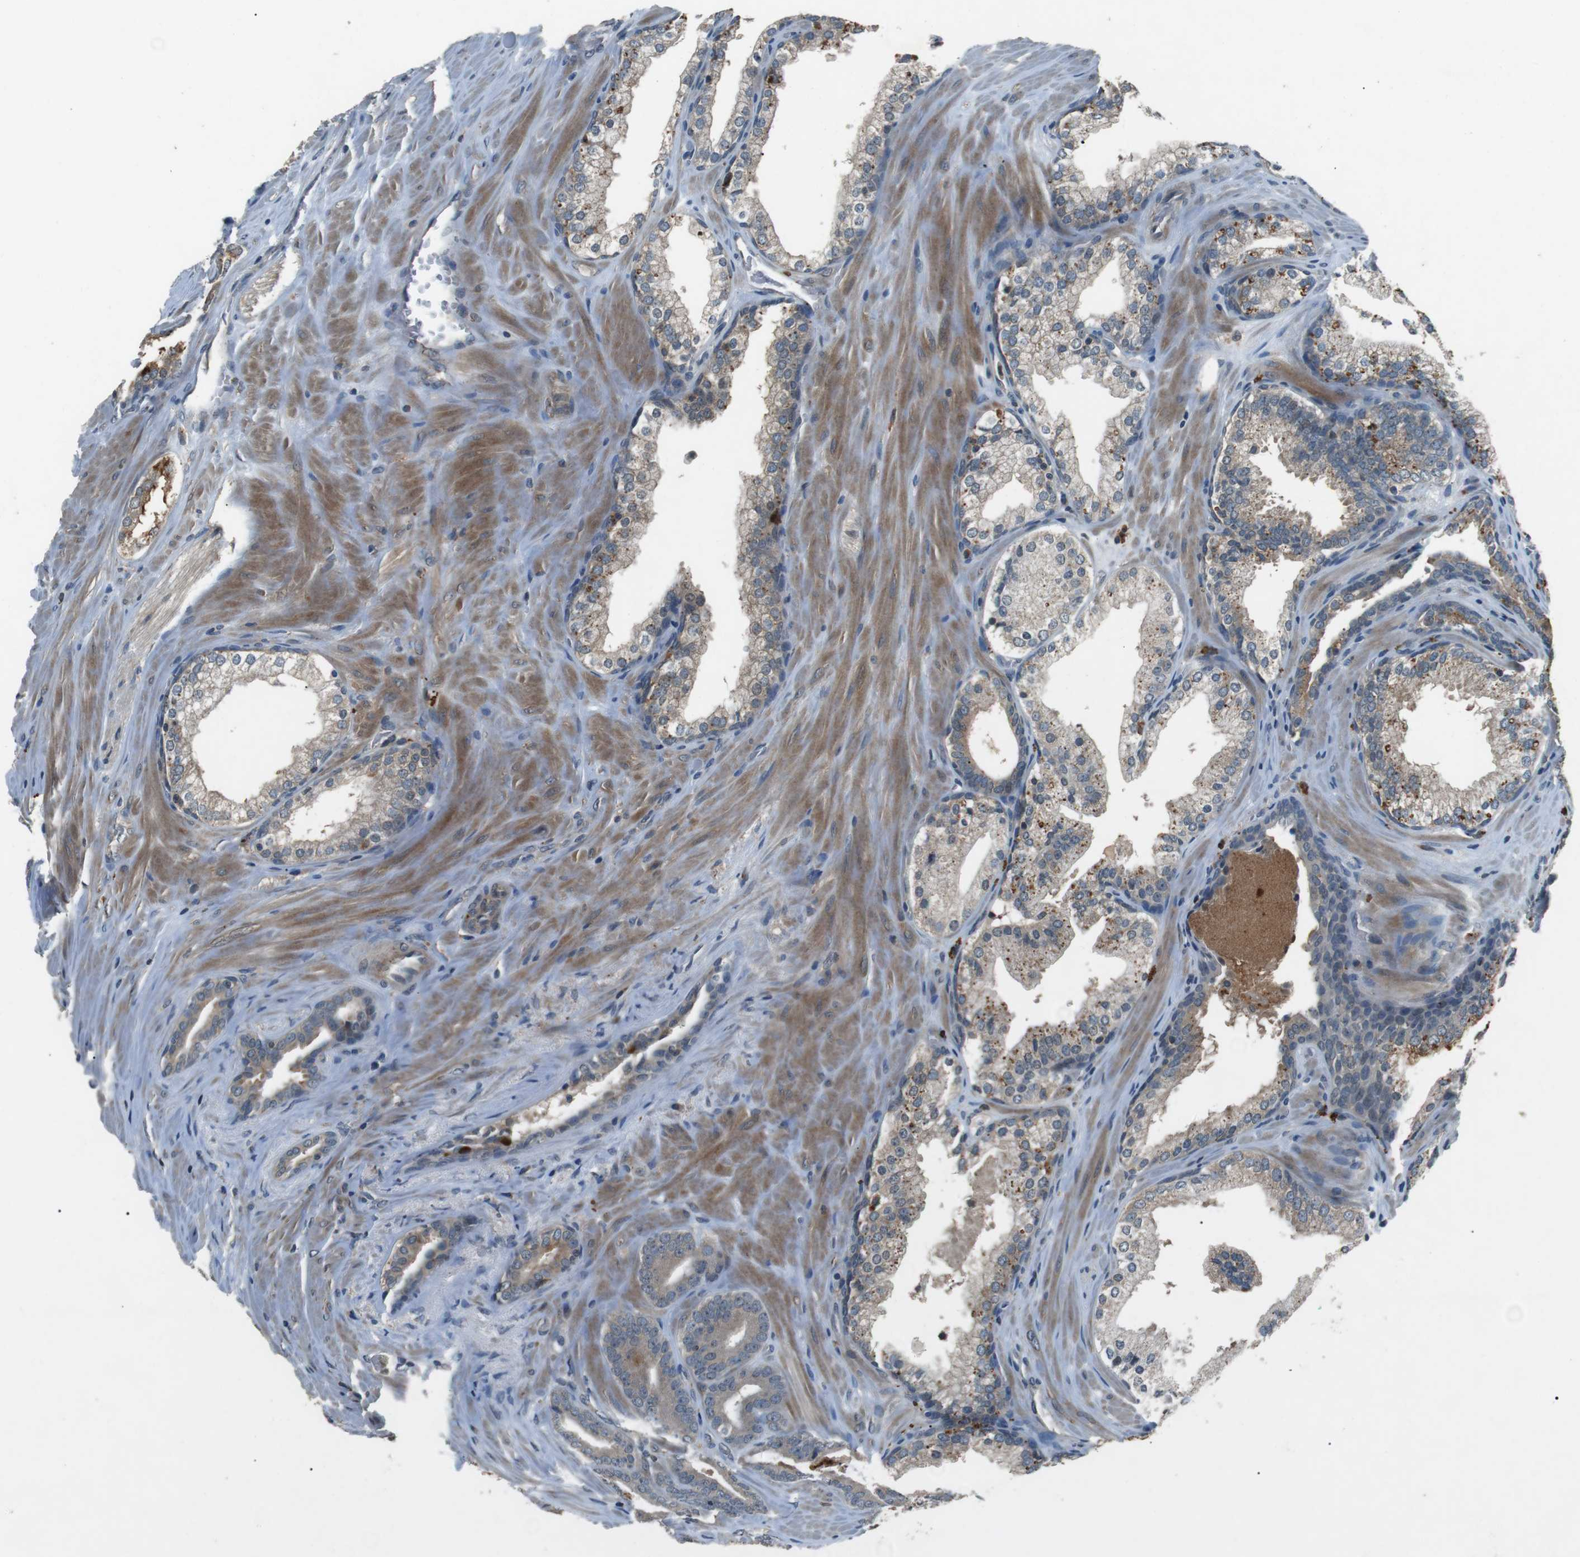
{"staining": {"intensity": "weak", "quantity": "<25%", "location": "cytoplasmic/membranous"}, "tissue": "prostate cancer", "cell_type": "Tumor cells", "image_type": "cancer", "snomed": [{"axis": "morphology", "description": "Adenocarcinoma, High grade"}, {"axis": "topography", "description": "Prostate"}], "caption": "Human prostate cancer (high-grade adenocarcinoma) stained for a protein using IHC displays no expression in tumor cells.", "gene": "NEK7", "patient": {"sex": "male", "age": 60}}